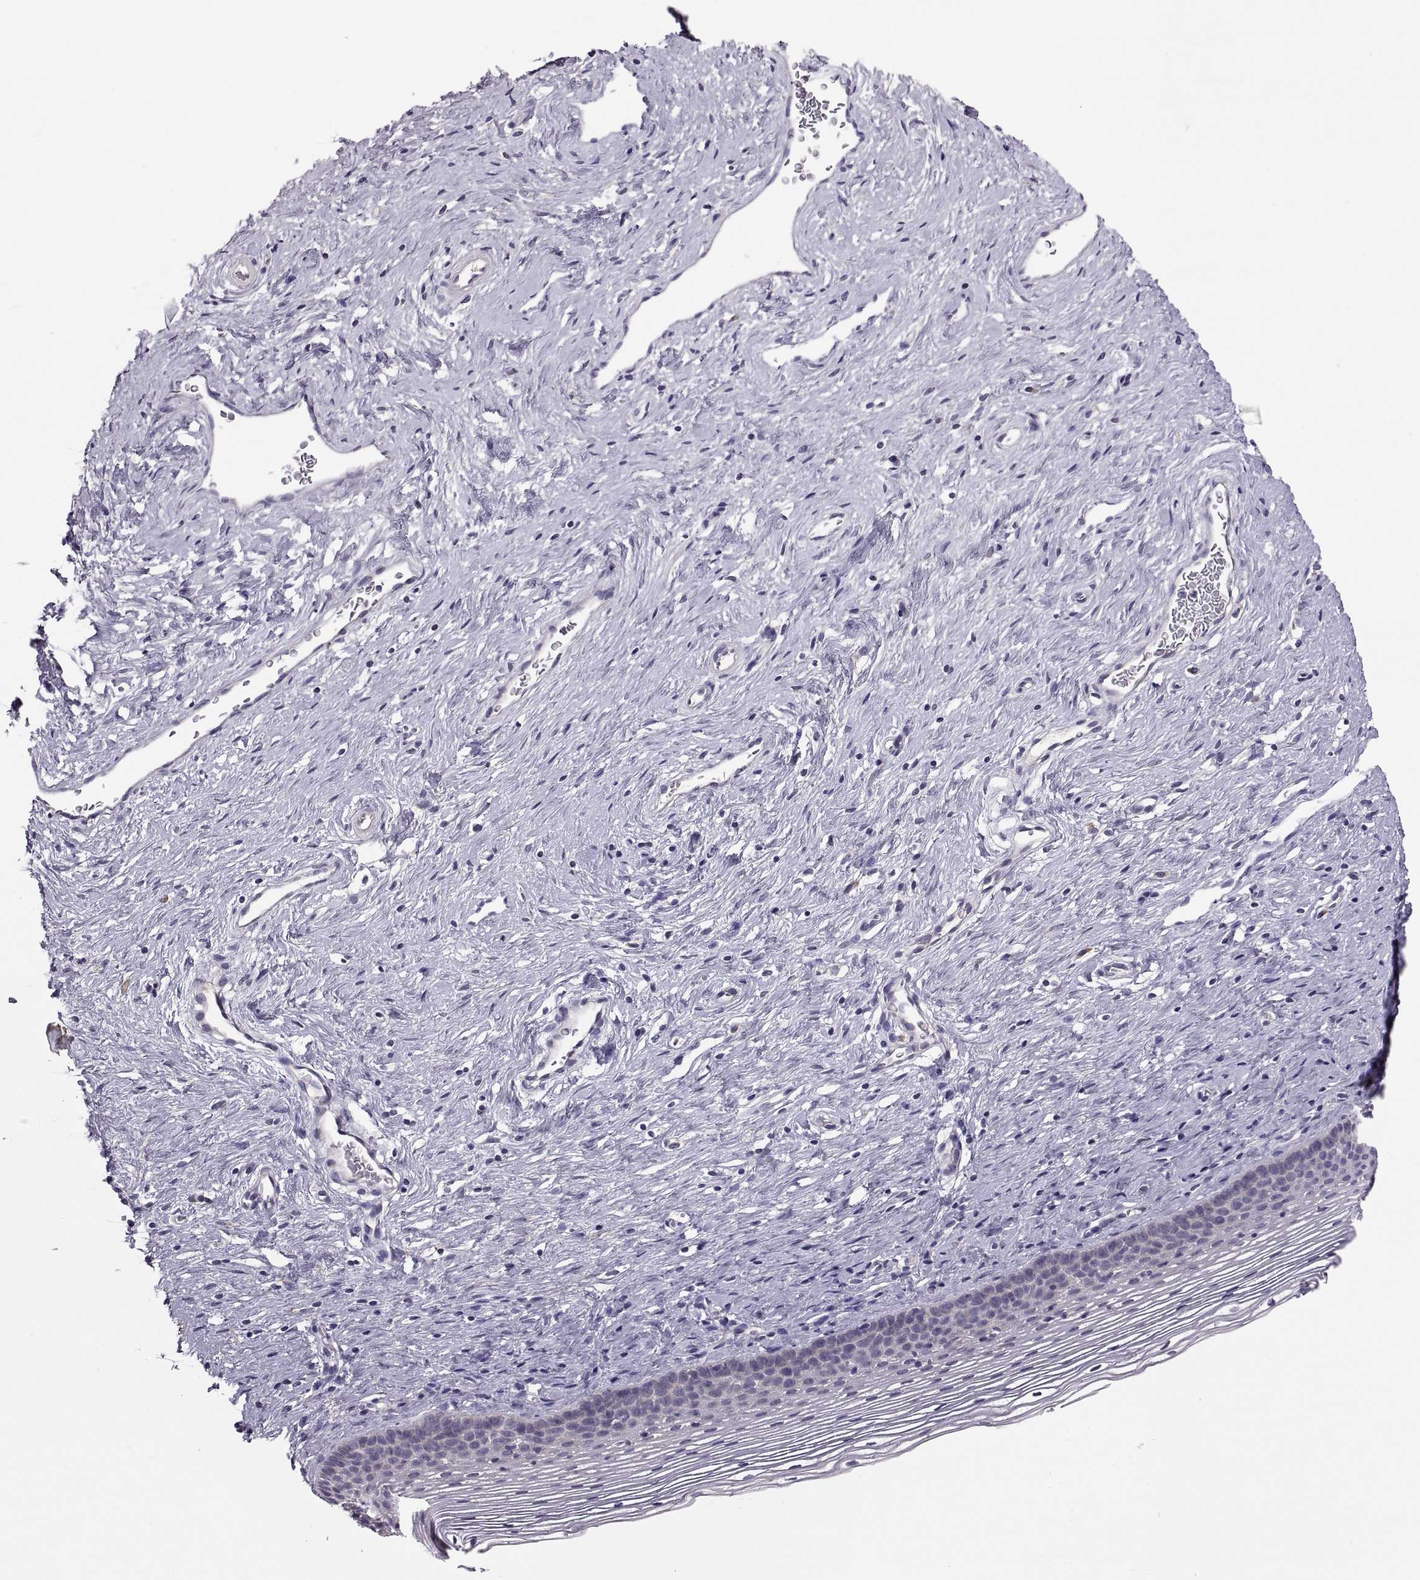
{"staining": {"intensity": "negative", "quantity": "none", "location": "none"}, "tissue": "cervix", "cell_type": "Glandular cells", "image_type": "normal", "snomed": [{"axis": "morphology", "description": "Normal tissue, NOS"}, {"axis": "topography", "description": "Cervix"}], "caption": "A photomicrograph of human cervix is negative for staining in glandular cells.", "gene": "ACSBG2", "patient": {"sex": "female", "age": 39}}